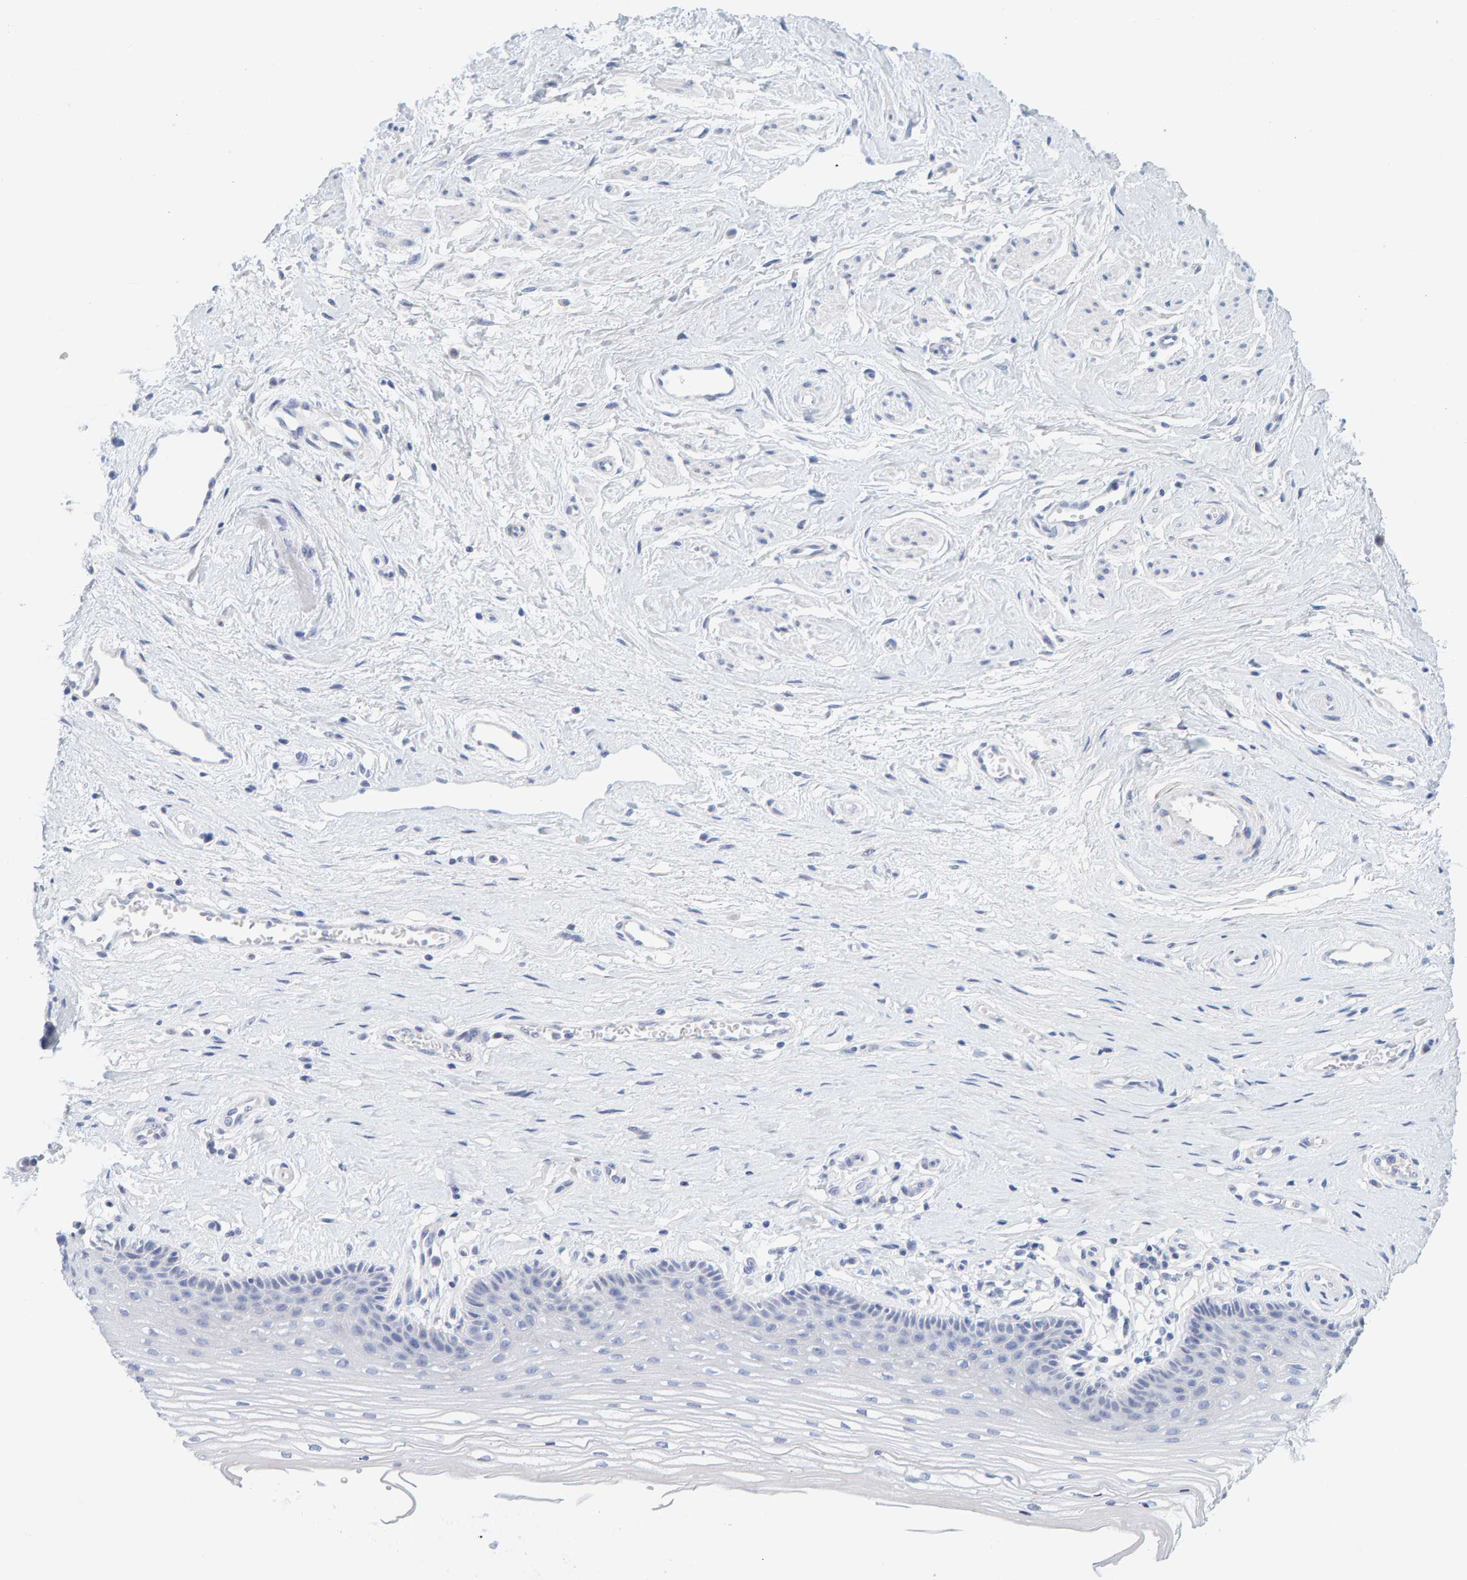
{"staining": {"intensity": "negative", "quantity": "none", "location": "none"}, "tissue": "vagina", "cell_type": "Squamous epithelial cells", "image_type": "normal", "snomed": [{"axis": "morphology", "description": "Normal tissue, NOS"}, {"axis": "topography", "description": "Vagina"}], "caption": "Unremarkable vagina was stained to show a protein in brown. There is no significant positivity in squamous epithelial cells.", "gene": "MOG", "patient": {"sex": "female", "age": 46}}